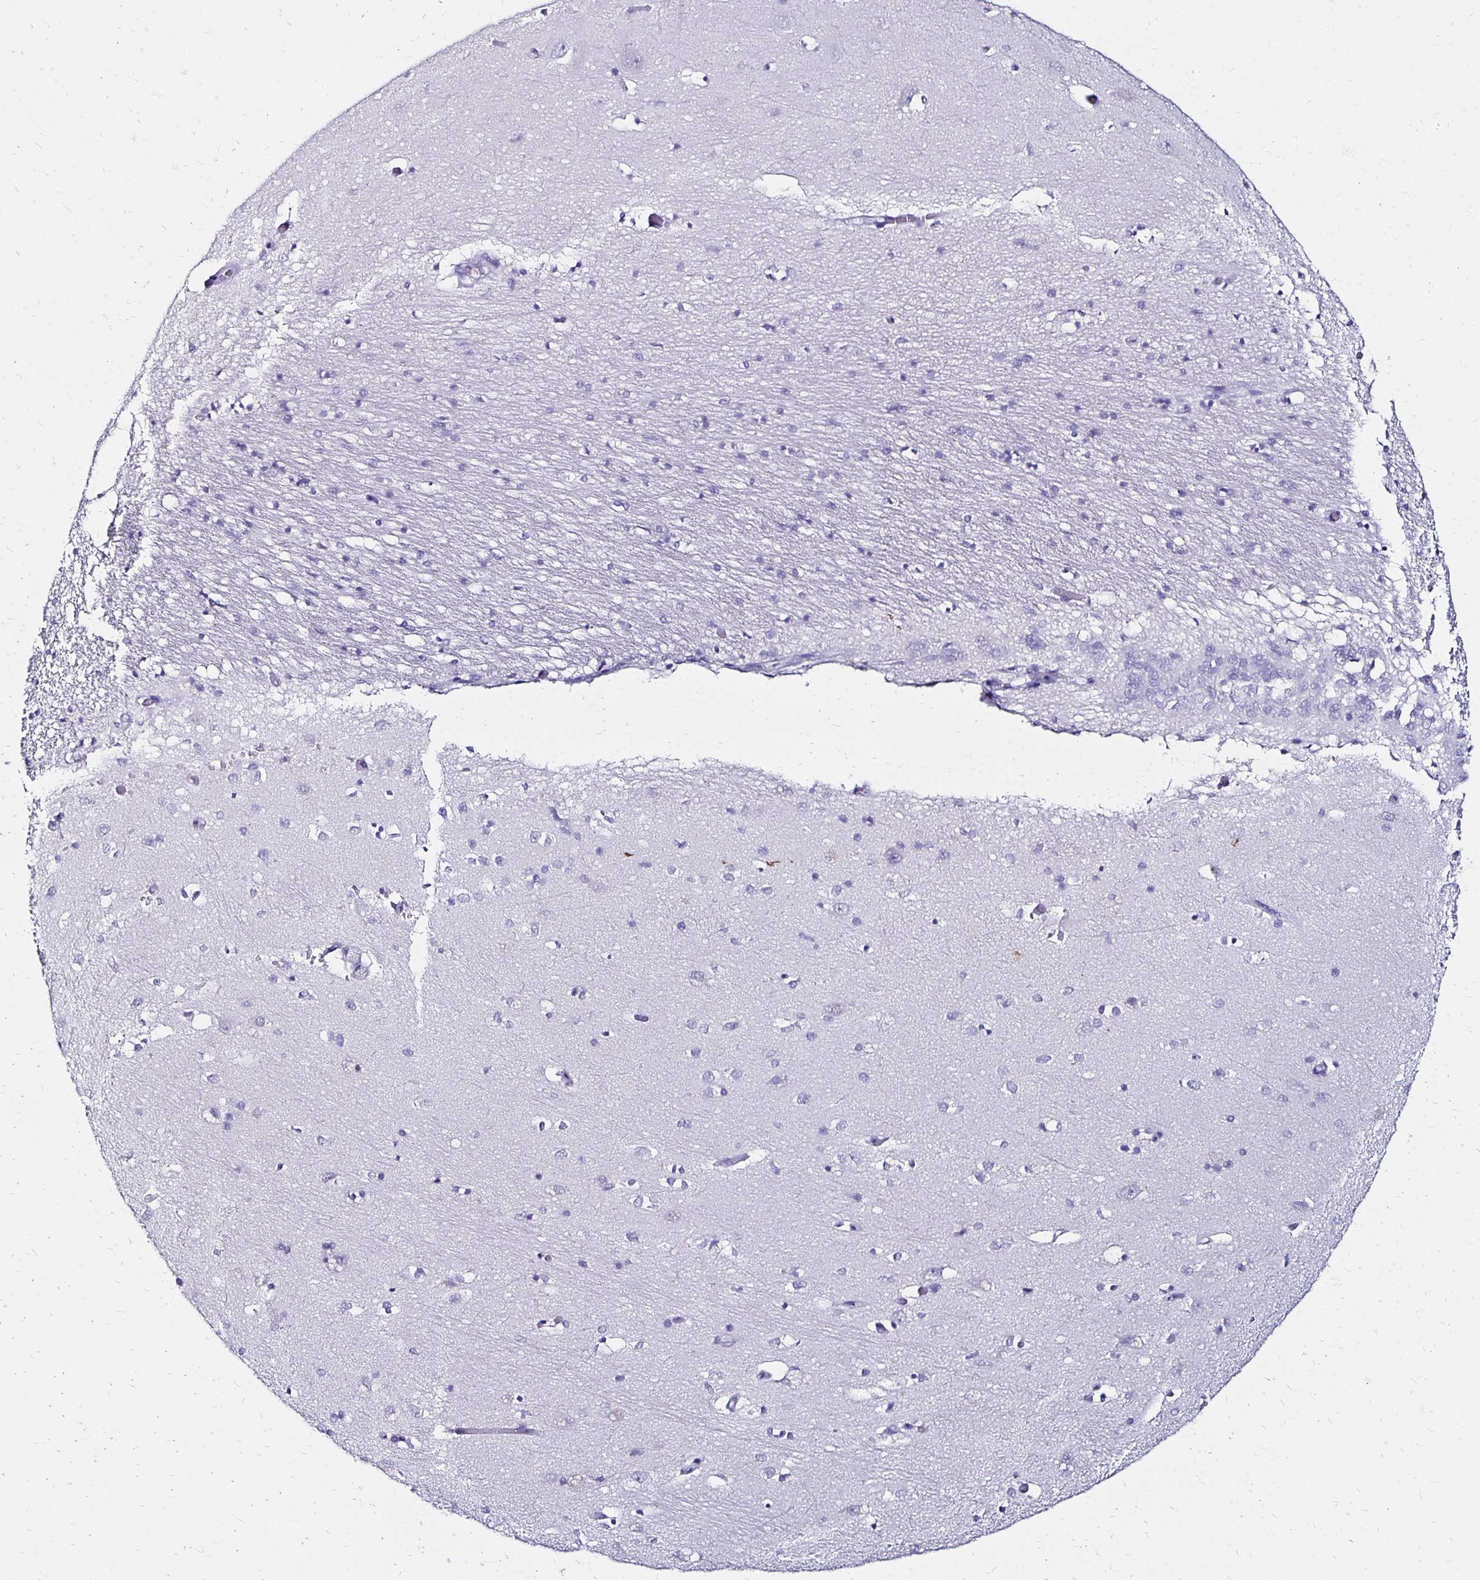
{"staining": {"intensity": "negative", "quantity": "none", "location": "none"}, "tissue": "caudate", "cell_type": "Glial cells", "image_type": "normal", "snomed": [{"axis": "morphology", "description": "Normal tissue, NOS"}, {"axis": "topography", "description": "Lateral ventricle wall"}, {"axis": "topography", "description": "Hippocampus"}], "caption": "Histopathology image shows no significant protein positivity in glial cells of benign caudate. (Immunohistochemistry (ihc), brightfield microscopy, high magnification).", "gene": "KCNT1", "patient": {"sex": "female", "age": 63}}